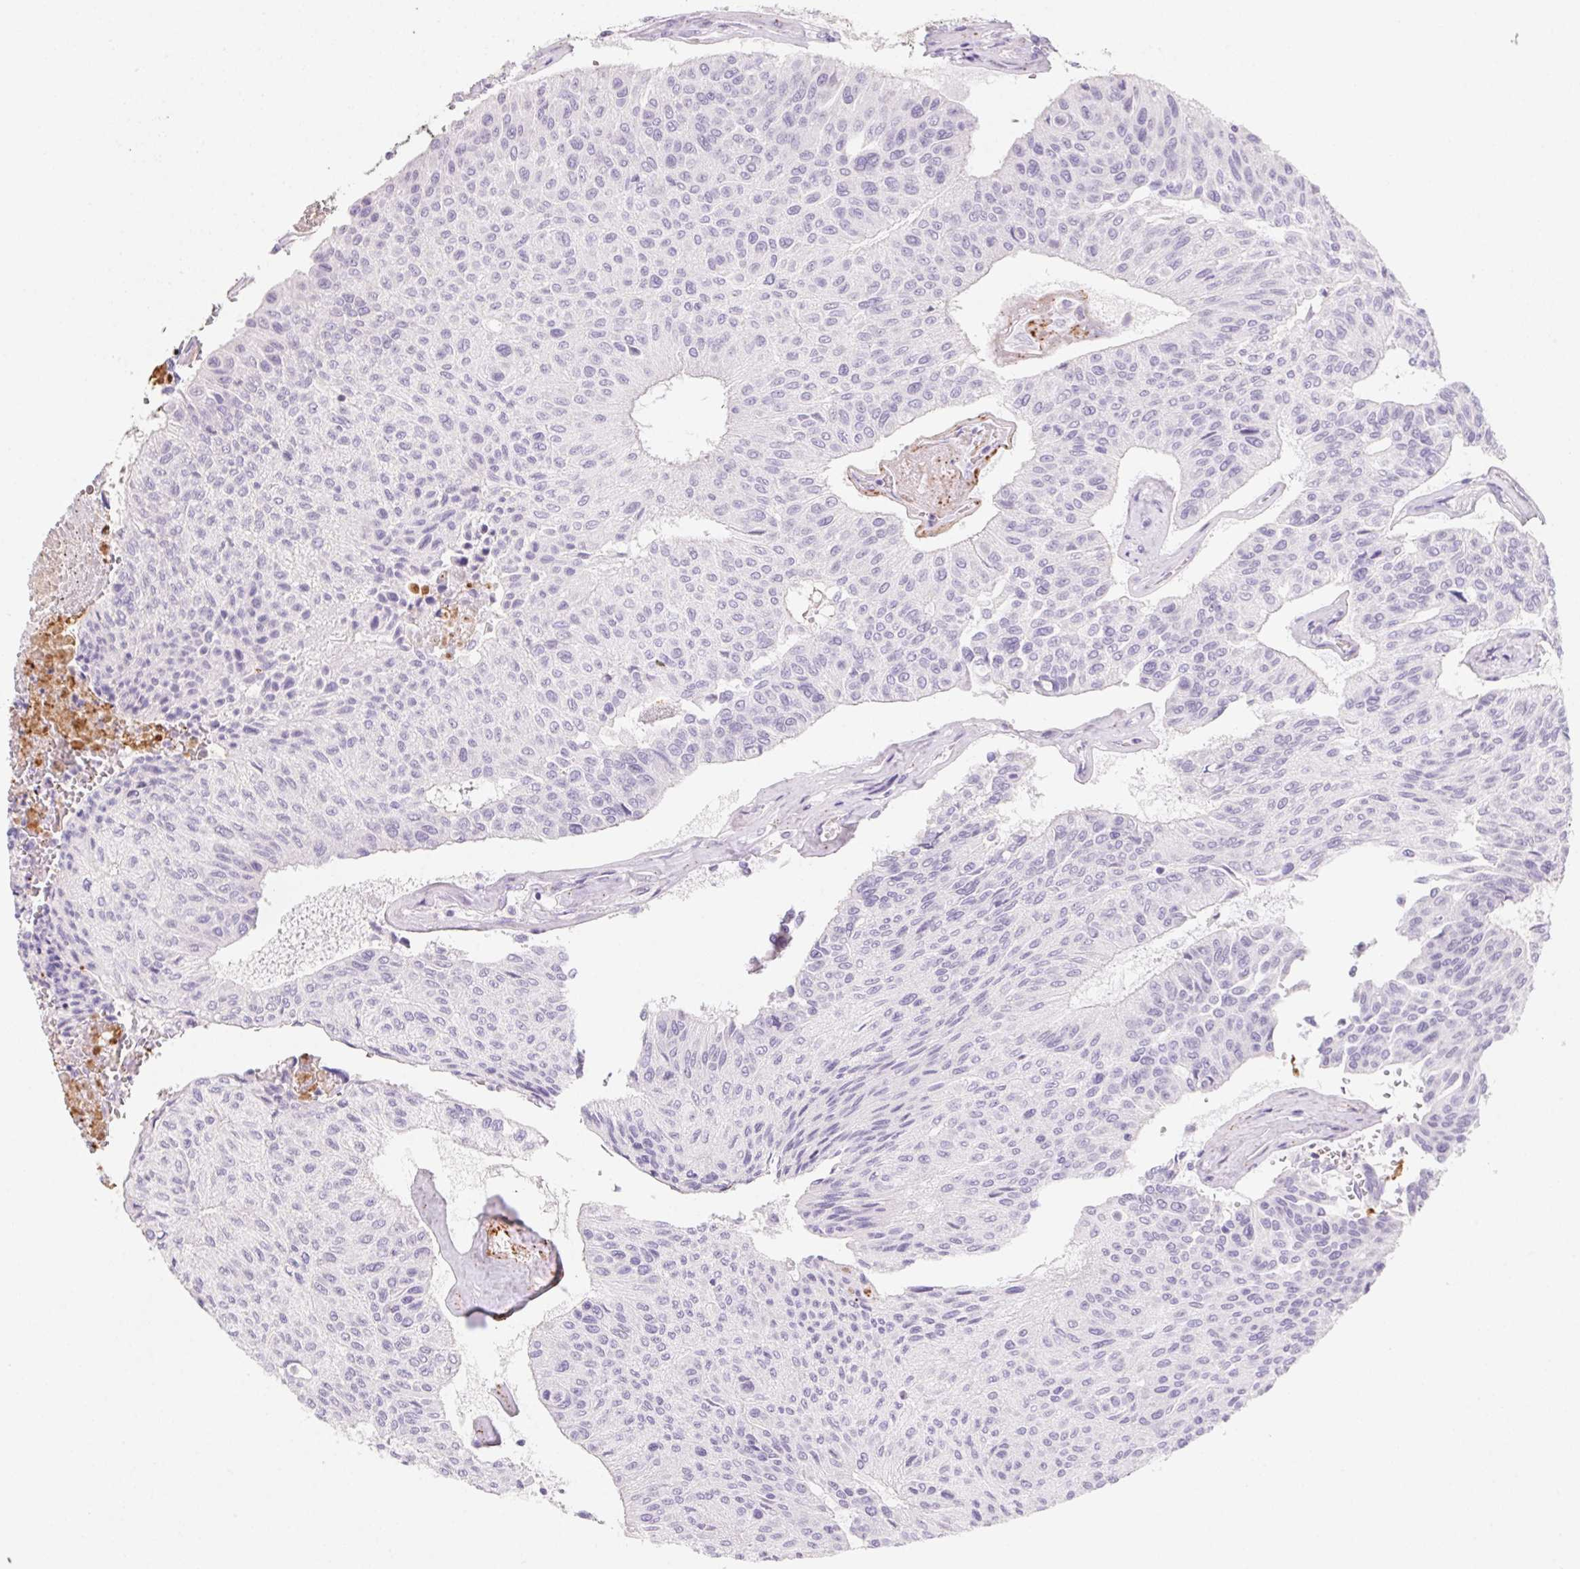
{"staining": {"intensity": "negative", "quantity": "none", "location": "none"}, "tissue": "urothelial cancer", "cell_type": "Tumor cells", "image_type": "cancer", "snomed": [{"axis": "morphology", "description": "Urothelial carcinoma, High grade"}, {"axis": "topography", "description": "Urinary bladder"}], "caption": "Micrograph shows no significant protein expression in tumor cells of urothelial cancer. Nuclei are stained in blue.", "gene": "MYL4", "patient": {"sex": "male", "age": 66}}